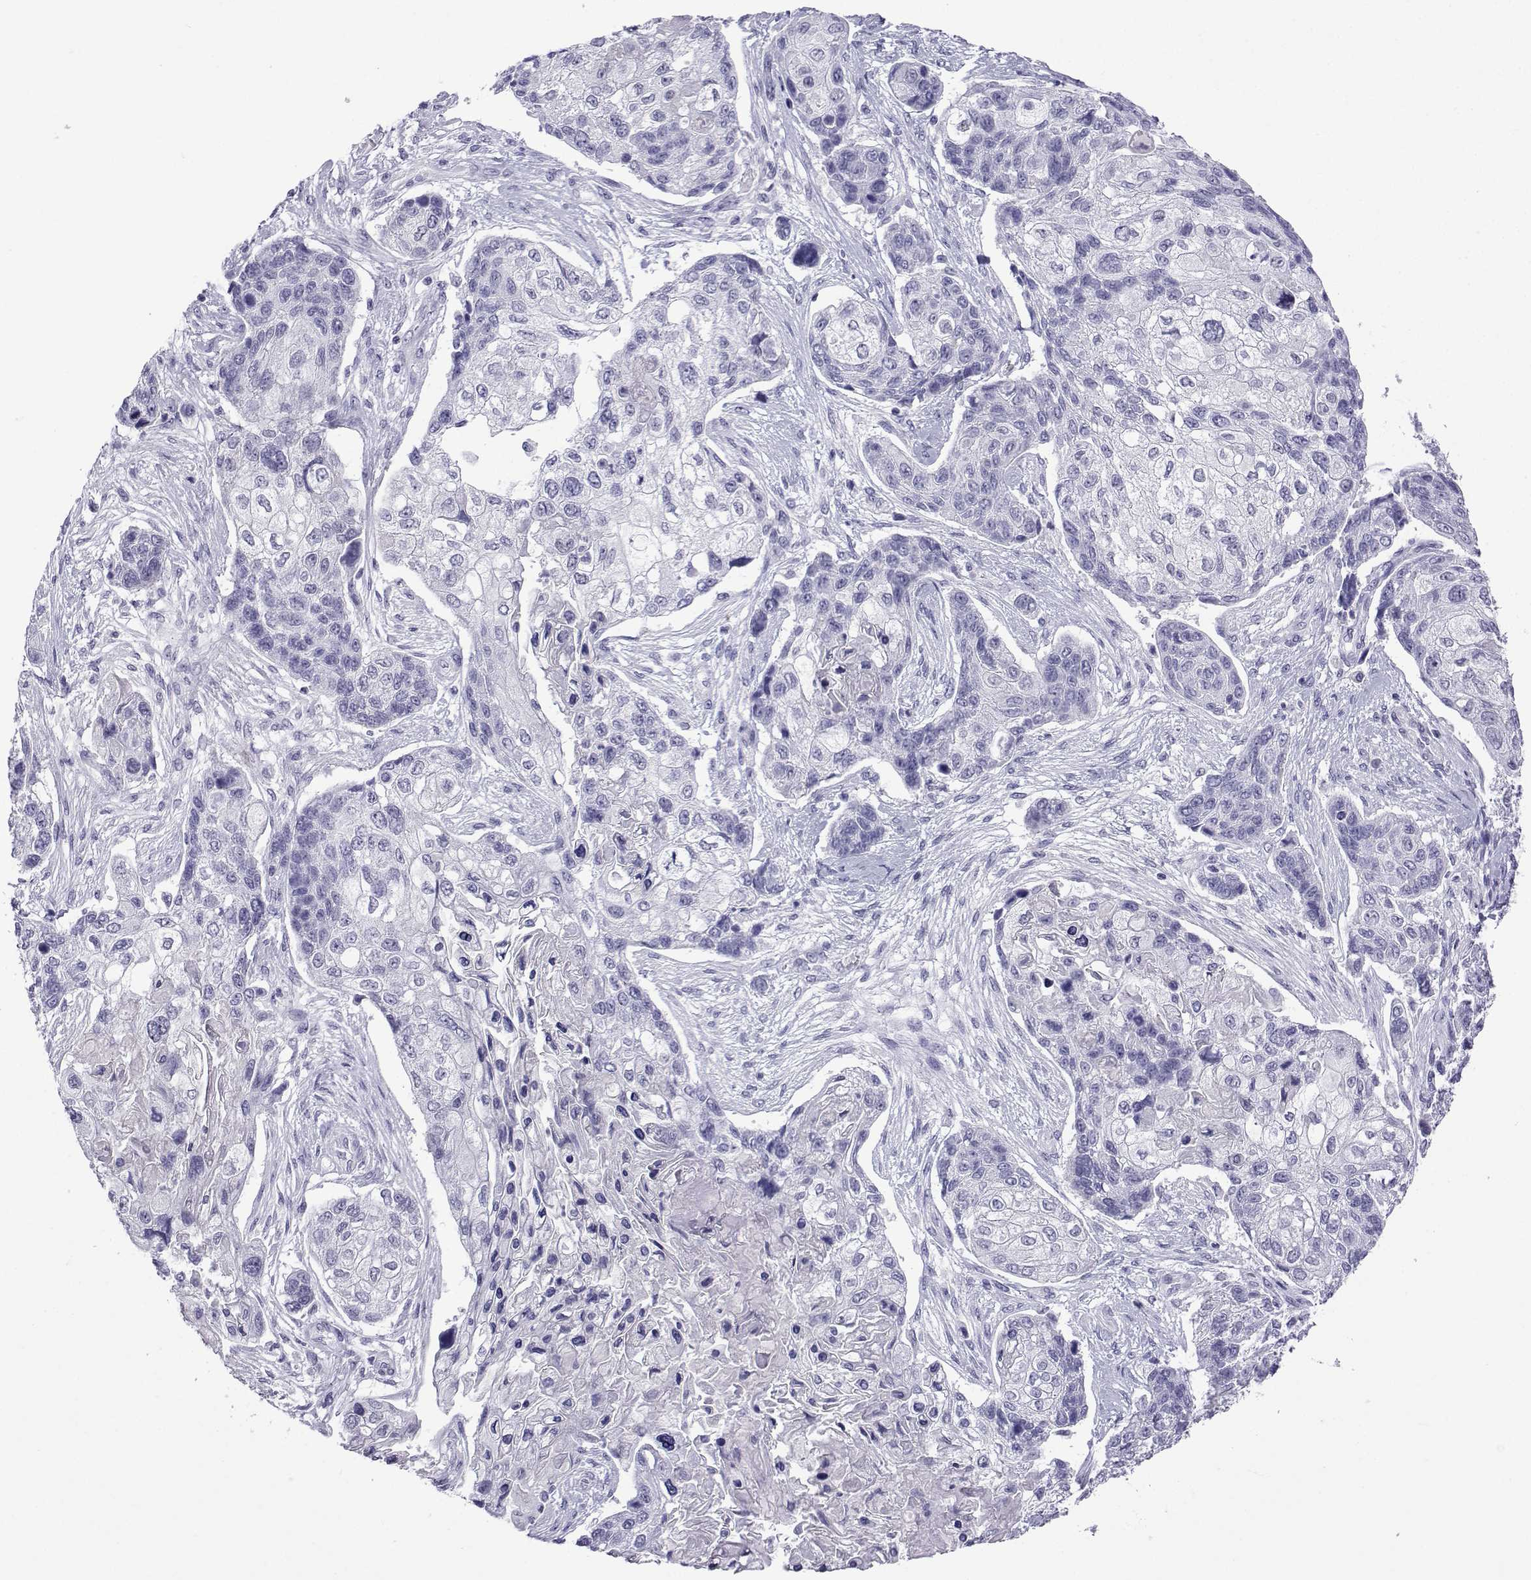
{"staining": {"intensity": "negative", "quantity": "none", "location": "none"}, "tissue": "lung cancer", "cell_type": "Tumor cells", "image_type": "cancer", "snomed": [{"axis": "morphology", "description": "Squamous cell carcinoma, NOS"}, {"axis": "topography", "description": "Lung"}], "caption": "Micrograph shows no protein positivity in tumor cells of lung squamous cell carcinoma tissue. The staining was performed using DAB (3,3'-diaminobenzidine) to visualize the protein expression in brown, while the nuclei were stained in blue with hematoxylin (Magnification: 20x).", "gene": "ACTL7A", "patient": {"sex": "male", "age": 69}}